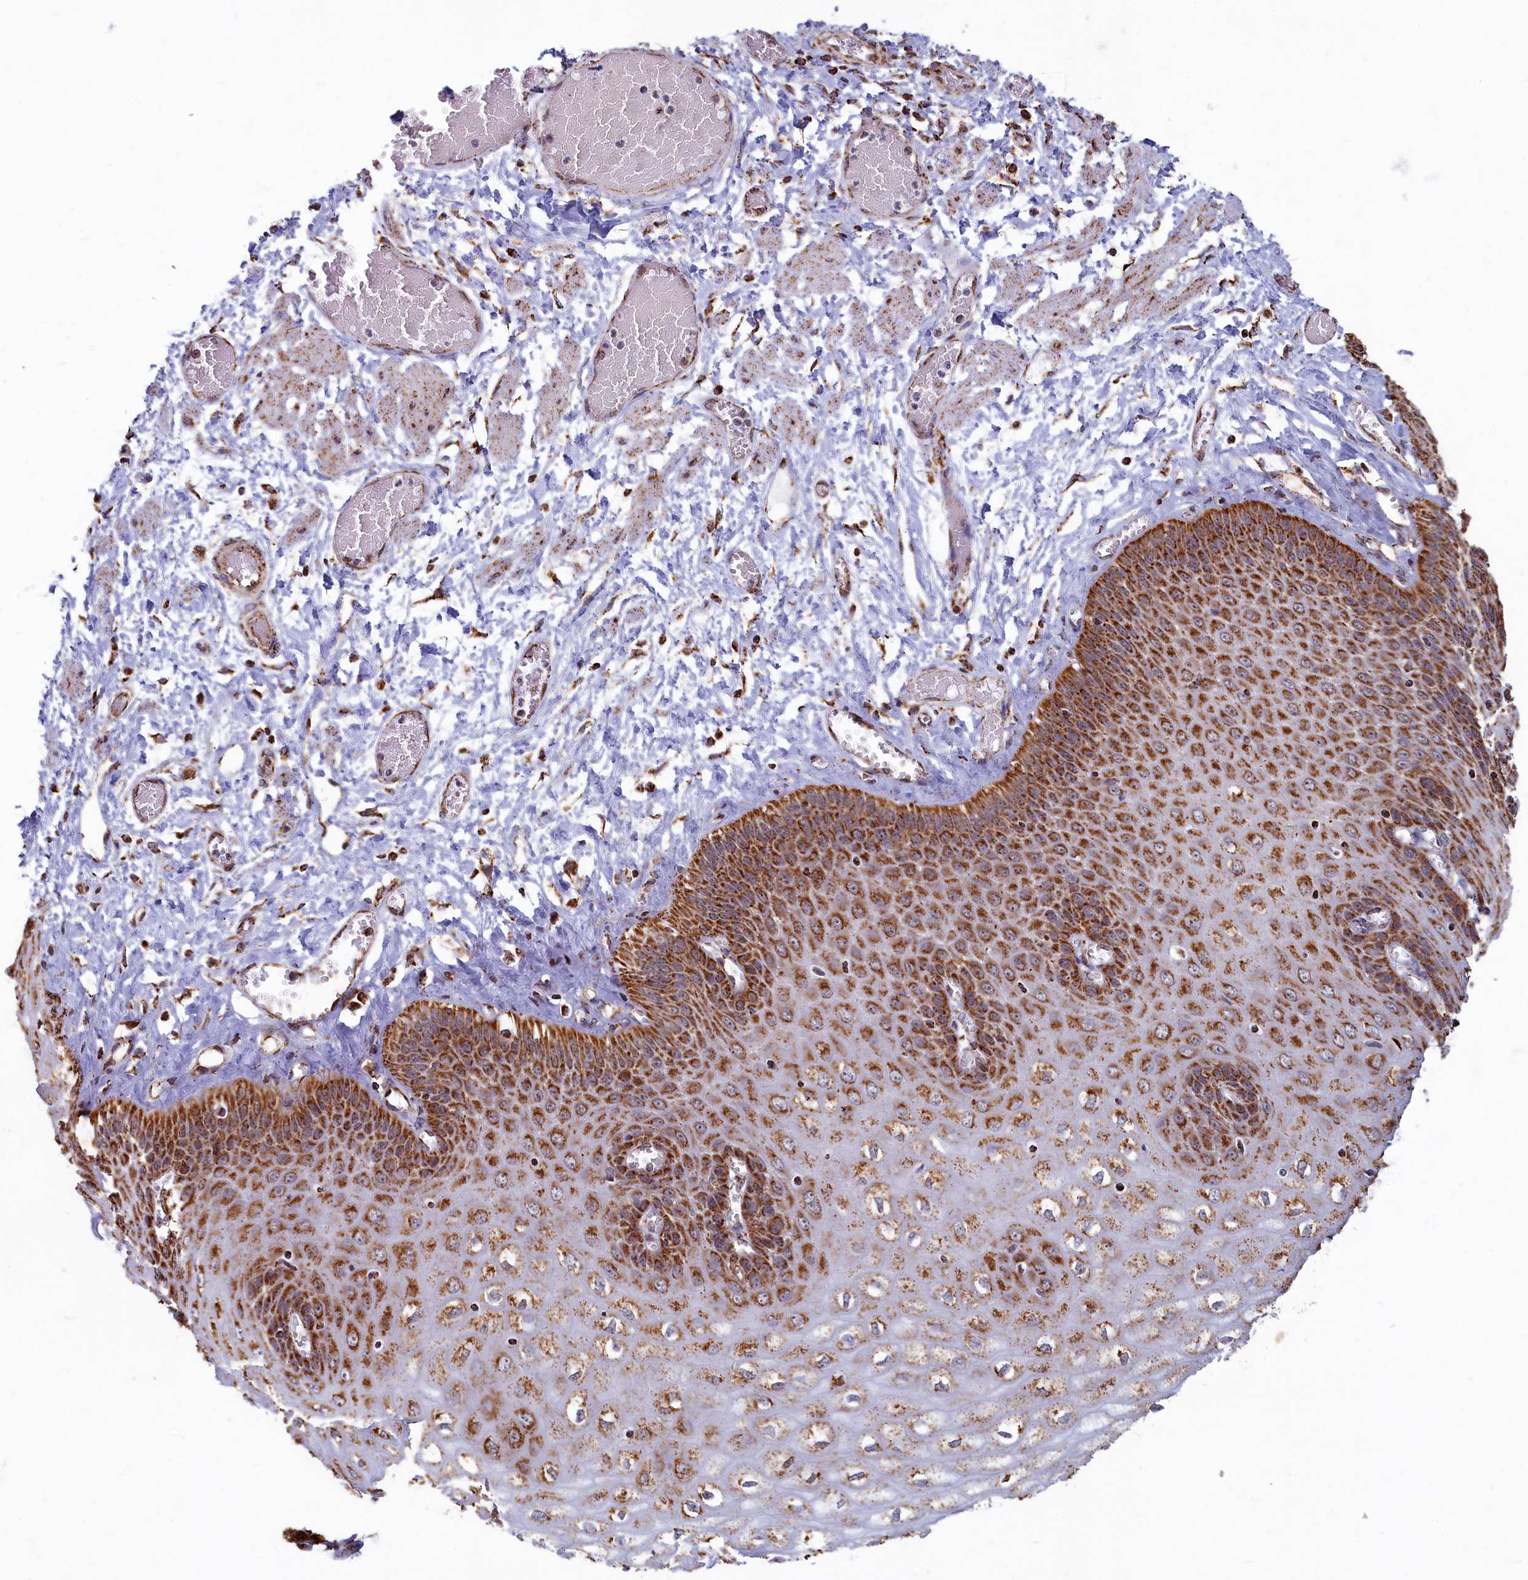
{"staining": {"intensity": "strong", "quantity": ">75%", "location": "cytoplasmic/membranous"}, "tissue": "esophagus", "cell_type": "Squamous epithelial cells", "image_type": "normal", "snomed": [{"axis": "morphology", "description": "Normal tissue, NOS"}, {"axis": "topography", "description": "Esophagus"}], "caption": "IHC histopathology image of normal esophagus stained for a protein (brown), which demonstrates high levels of strong cytoplasmic/membranous expression in approximately >75% of squamous epithelial cells.", "gene": "SPR", "patient": {"sex": "male", "age": 60}}